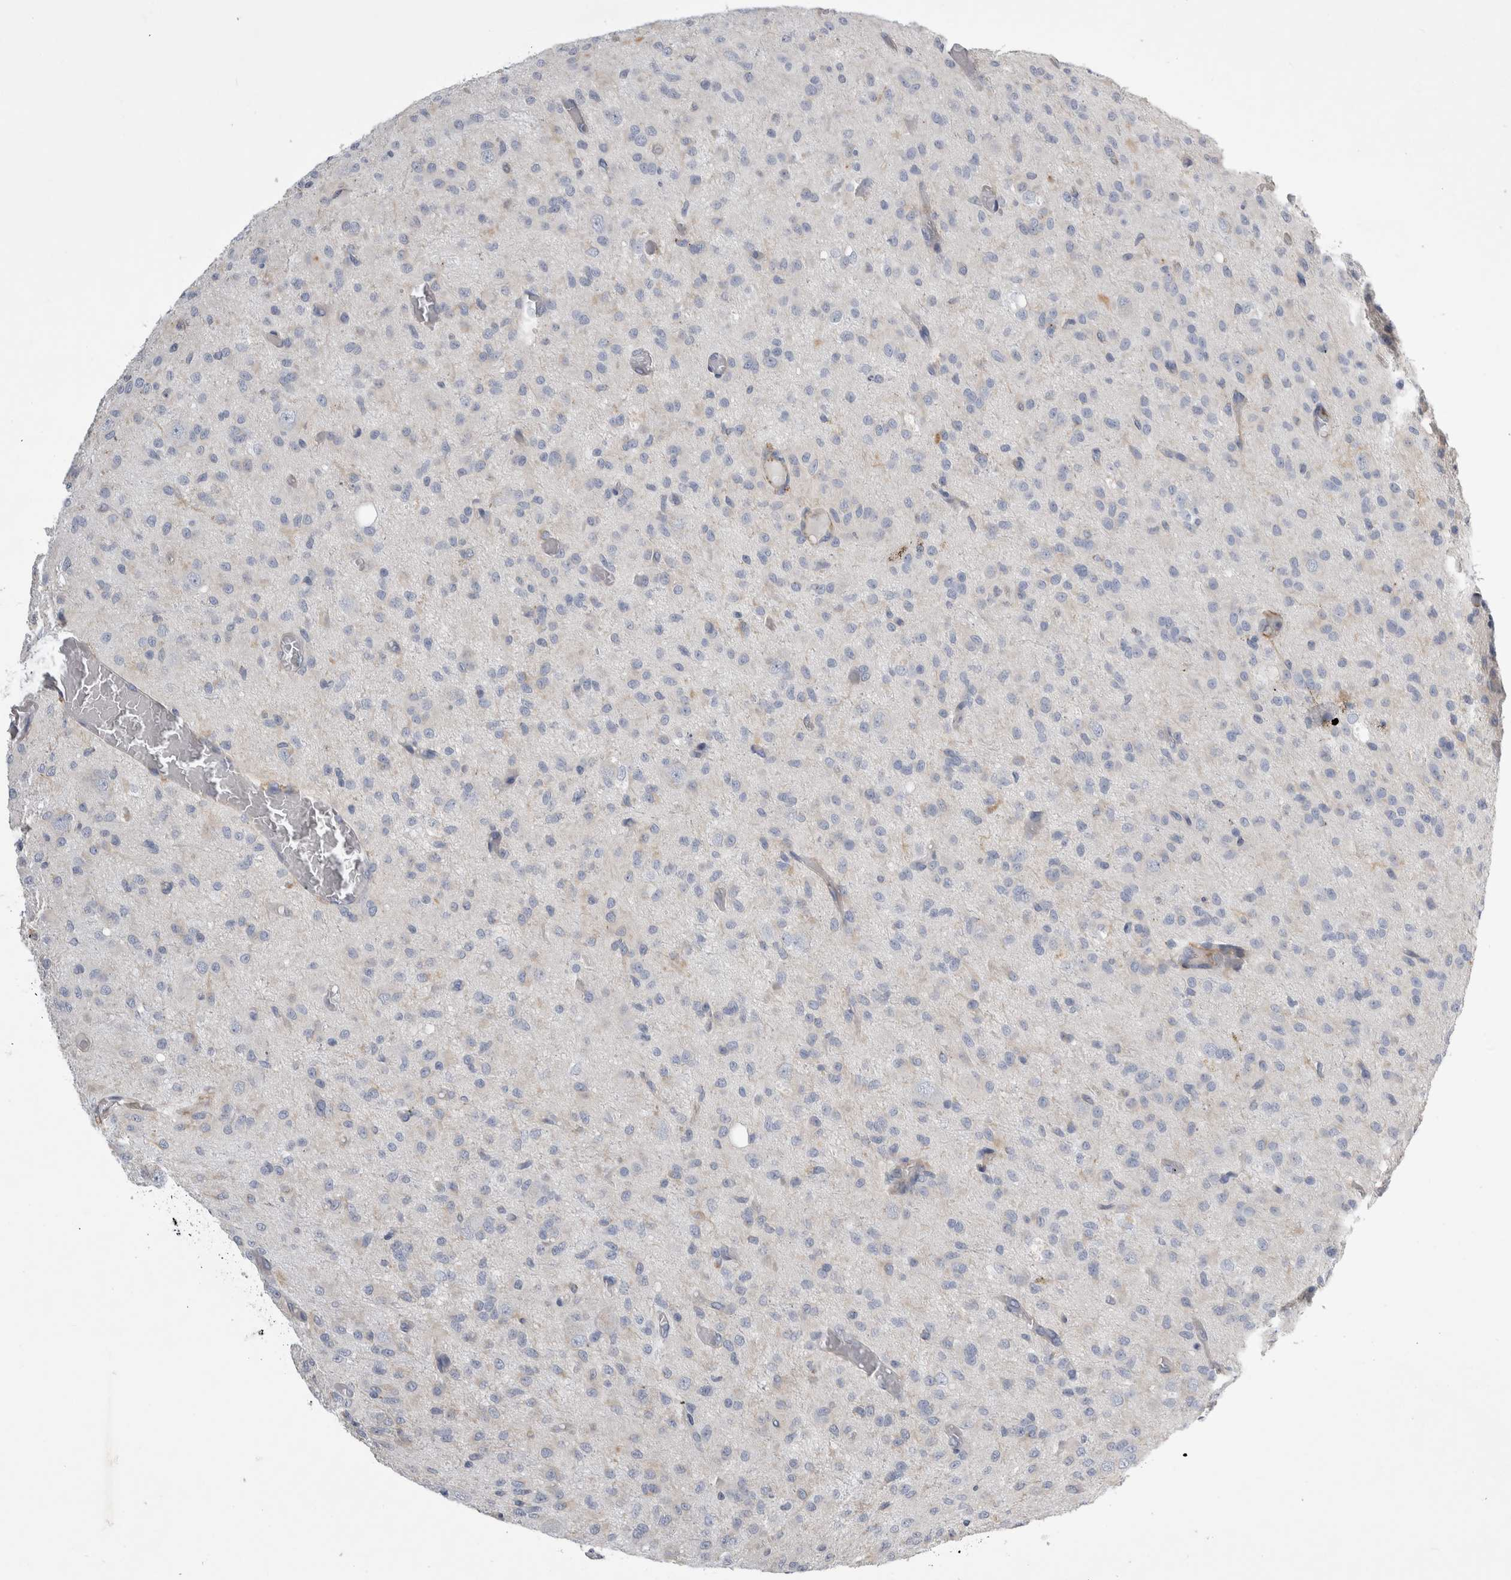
{"staining": {"intensity": "weak", "quantity": "<25%", "location": "cytoplasmic/membranous"}, "tissue": "glioma", "cell_type": "Tumor cells", "image_type": "cancer", "snomed": [{"axis": "morphology", "description": "Glioma, malignant, High grade"}, {"axis": "topography", "description": "Brain"}], "caption": "High power microscopy image of an immunohistochemistry micrograph of glioma, revealing no significant expression in tumor cells.", "gene": "STRADB", "patient": {"sex": "female", "age": 59}}